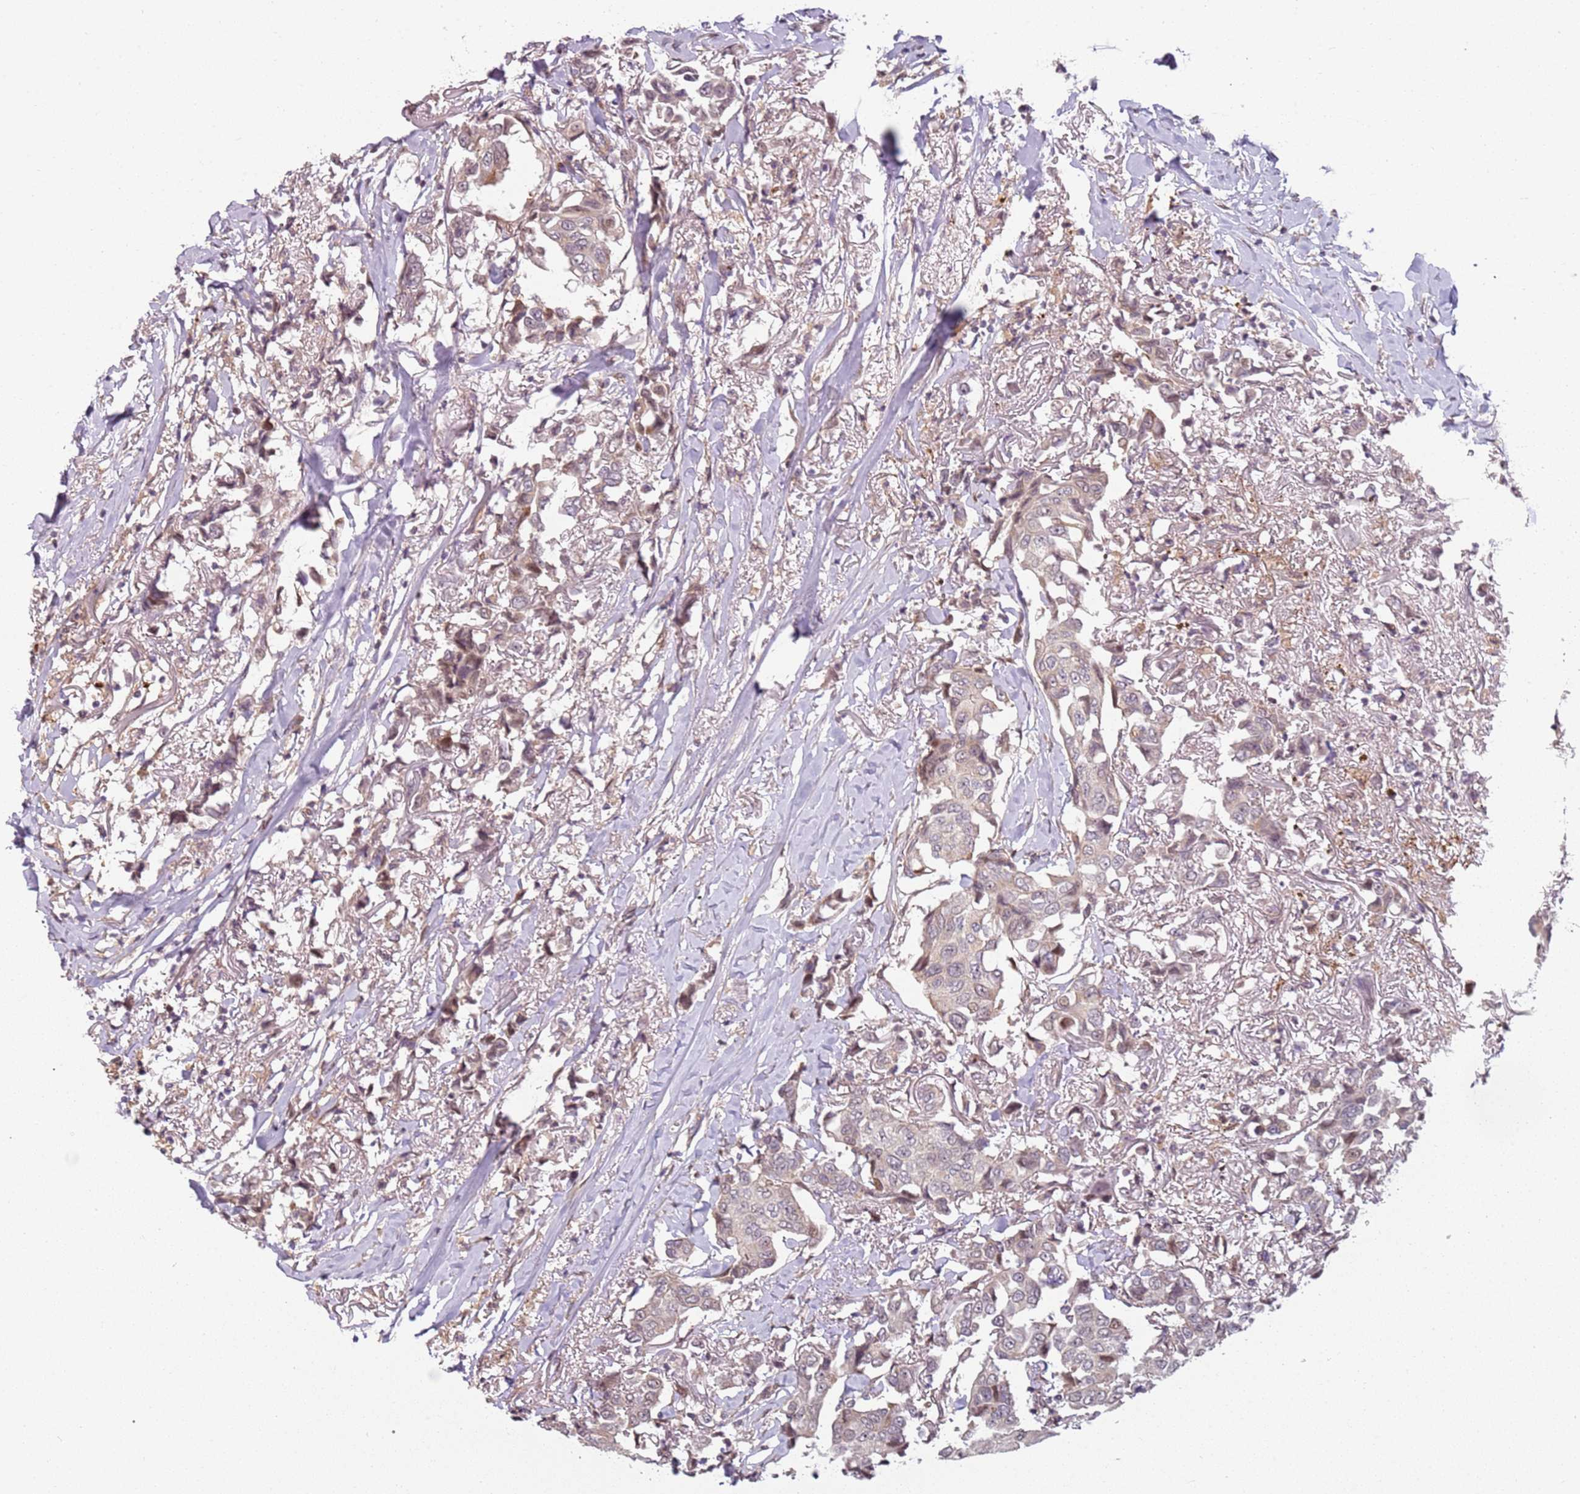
{"staining": {"intensity": "weak", "quantity": "25%-75%", "location": "cytoplasmic/membranous"}, "tissue": "breast cancer", "cell_type": "Tumor cells", "image_type": "cancer", "snomed": [{"axis": "morphology", "description": "Duct carcinoma"}, {"axis": "topography", "description": "Breast"}], "caption": "A brown stain labels weak cytoplasmic/membranous positivity of a protein in human breast cancer (infiltrating ductal carcinoma) tumor cells.", "gene": "CHURC1", "patient": {"sex": "female", "age": 80}}